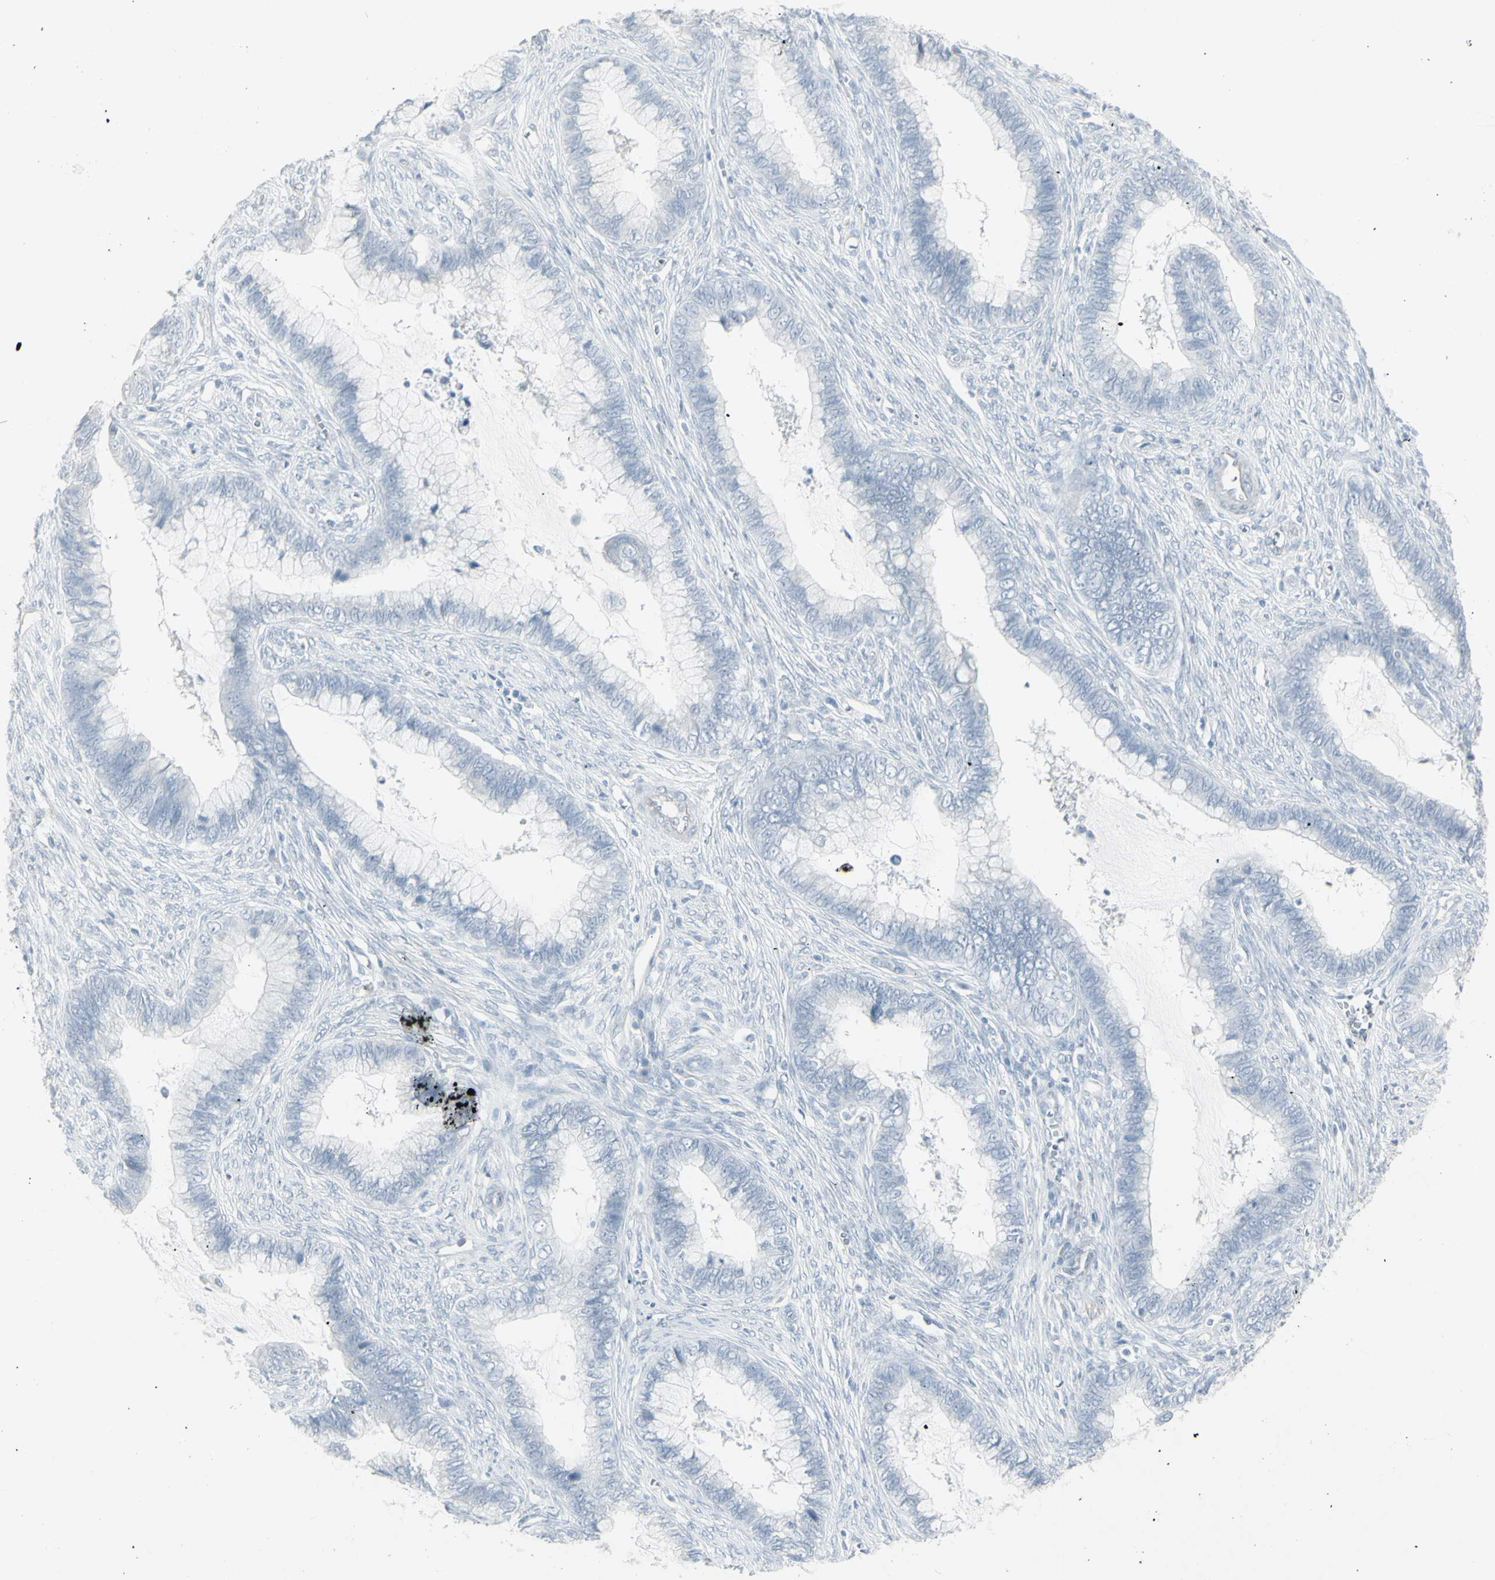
{"staining": {"intensity": "negative", "quantity": "none", "location": "none"}, "tissue": "cervical cancer", "cell_type": "Tumor cells", "image_type": "cancer", "snomed": [{"axis": "morphology", "description": "Adenocarcinoma, NOS"}, {"axis": "topography", "description": "Cervix"}], "caption": "Photomicrograph shows no protein expression in tumor cells of cervical cancer (adenocarcinoma) tissue.", "gene": "YBX2", "patient": {"sex": "female", "age": 44}}